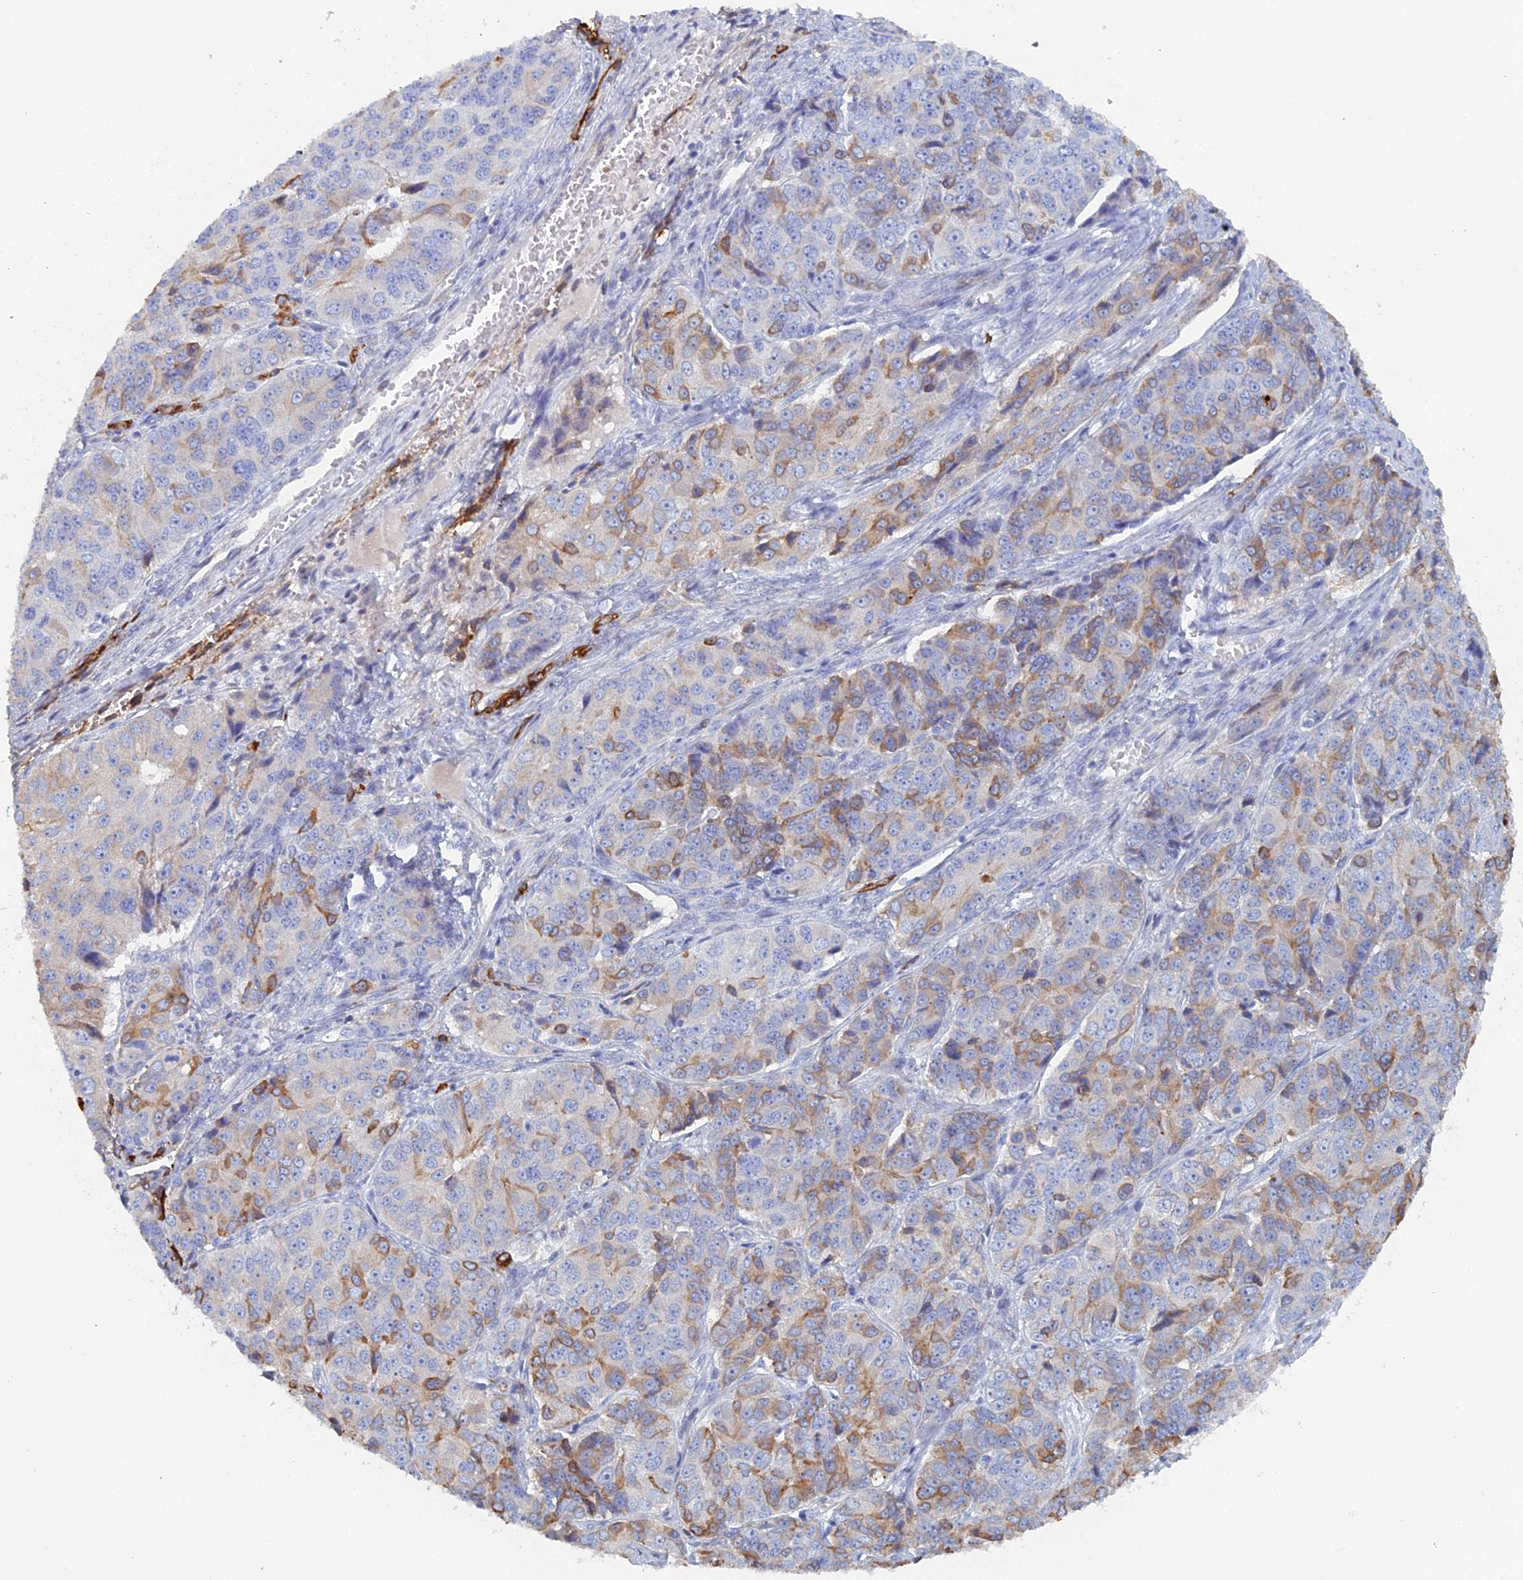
{"staining": {"intensity": "moderate", "quantity": "<25%", "location": "cytoplasmic/membranous"}, "tissue": "ovarian cancer", "cell_type": "Tumor cells", "image_type": "cancer", "snomed": [{"axis": "morphology", "description": "Carcinoma, endometroid"}, {"axis": "topography", "description": "Ovary"}], "caption": "Ovarian endometroid carcinoma tissue shows moderate cytoplasmic/membranous expression in approximately <25% of tumor cells", "gene": "COG7", "patient": {"sex": "female", "age": 51}}